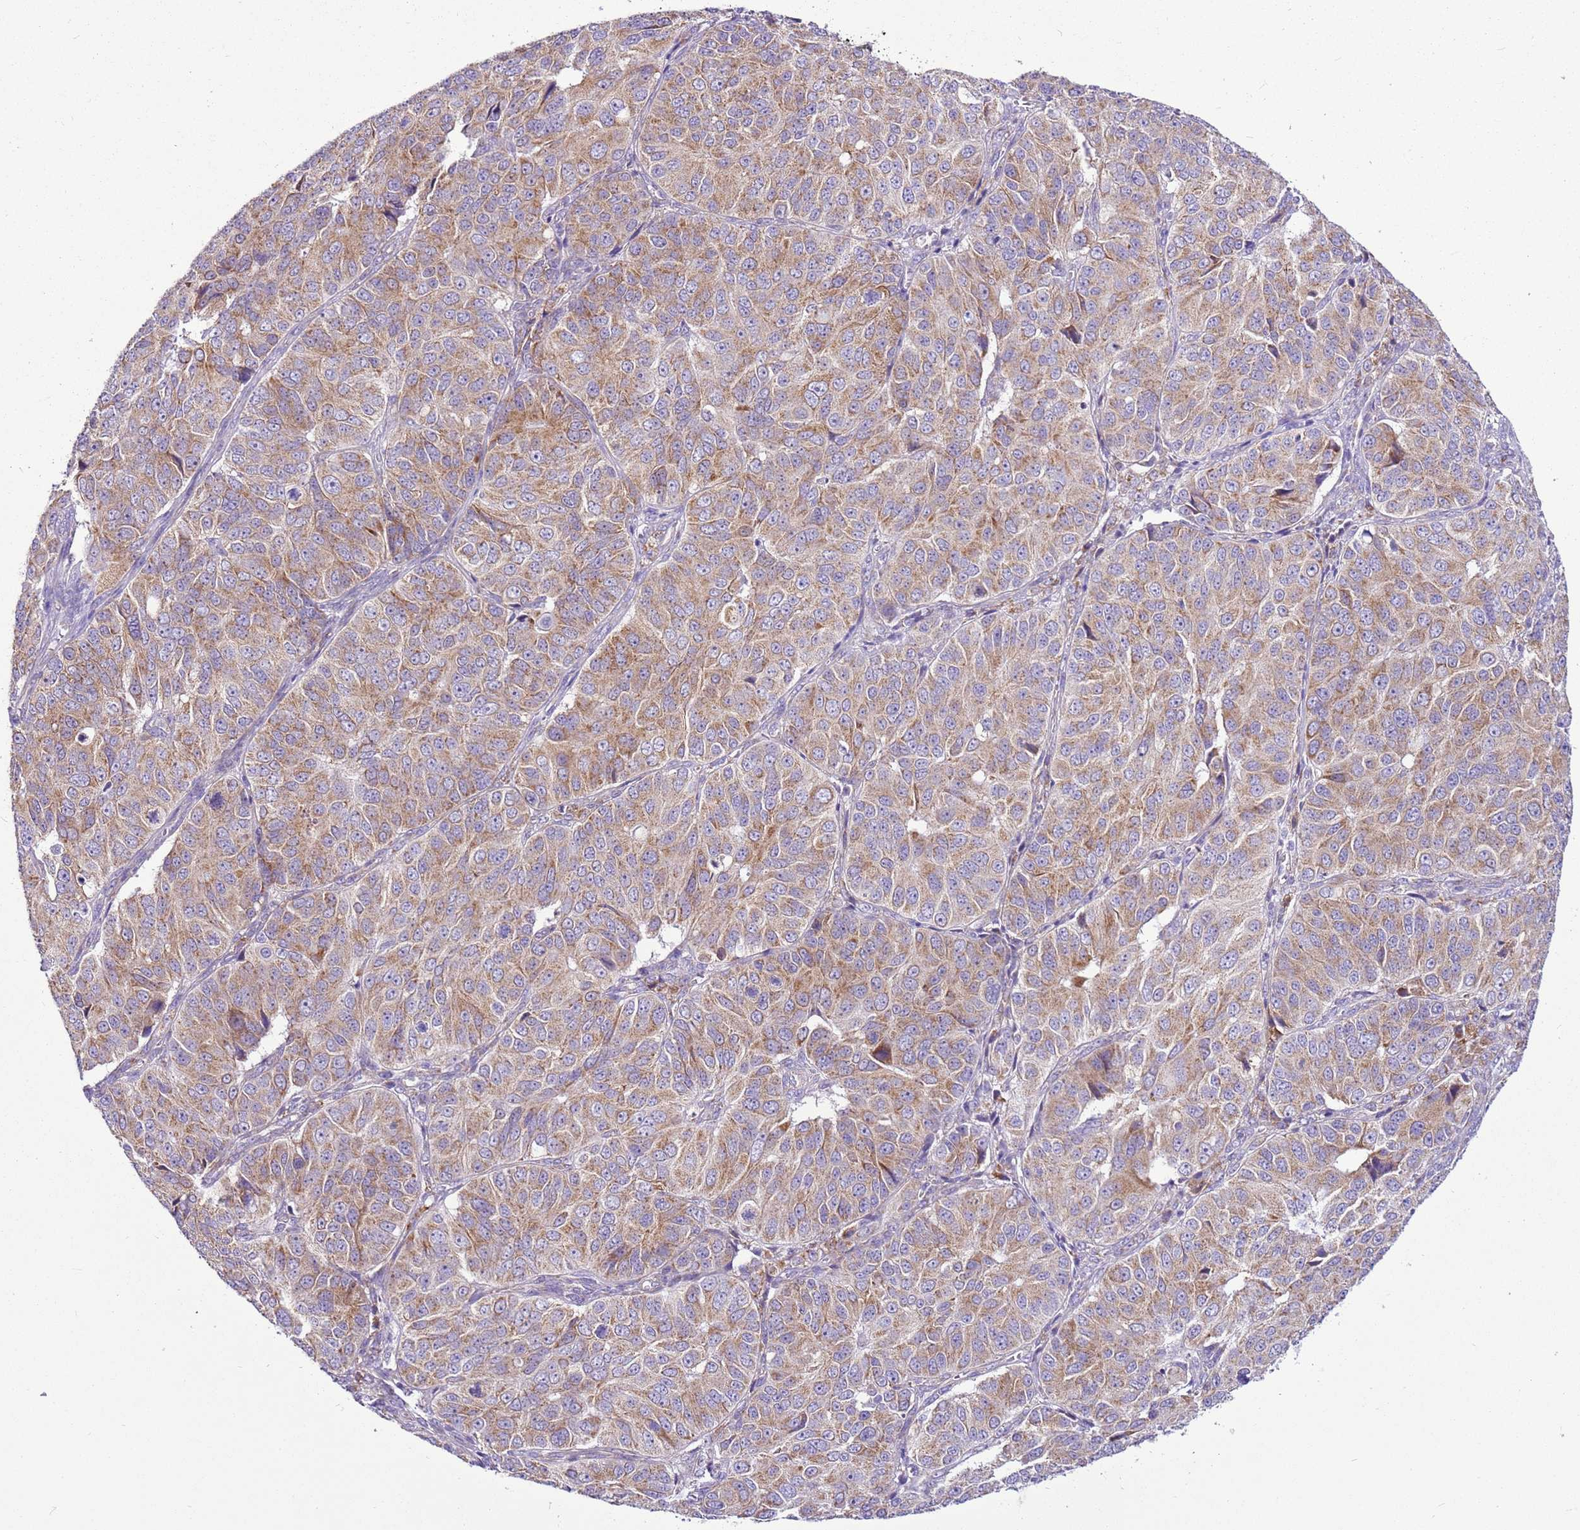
{"staining": {"intensity": "moderate", "quantity": ">75%", "location": "cytoplasmic/membranous"}, "tissue": "ovarian cancer", "cell_type": "Tumor cells", "image_type": "cancer", "snomed": [{"axis": "morphology", "description": "Carcinoma, endometroid"}, {"axis": "topography", "description": "Ovary"}], "caption": "Protein expression analysis of endometroid carcinoma (ovarian) demonstrates moderate cytoplasmic/membranous expression in about >75% of tumor cells.", "gene": "MRPL36", "patient": {"sex": "female", "age": 51}}